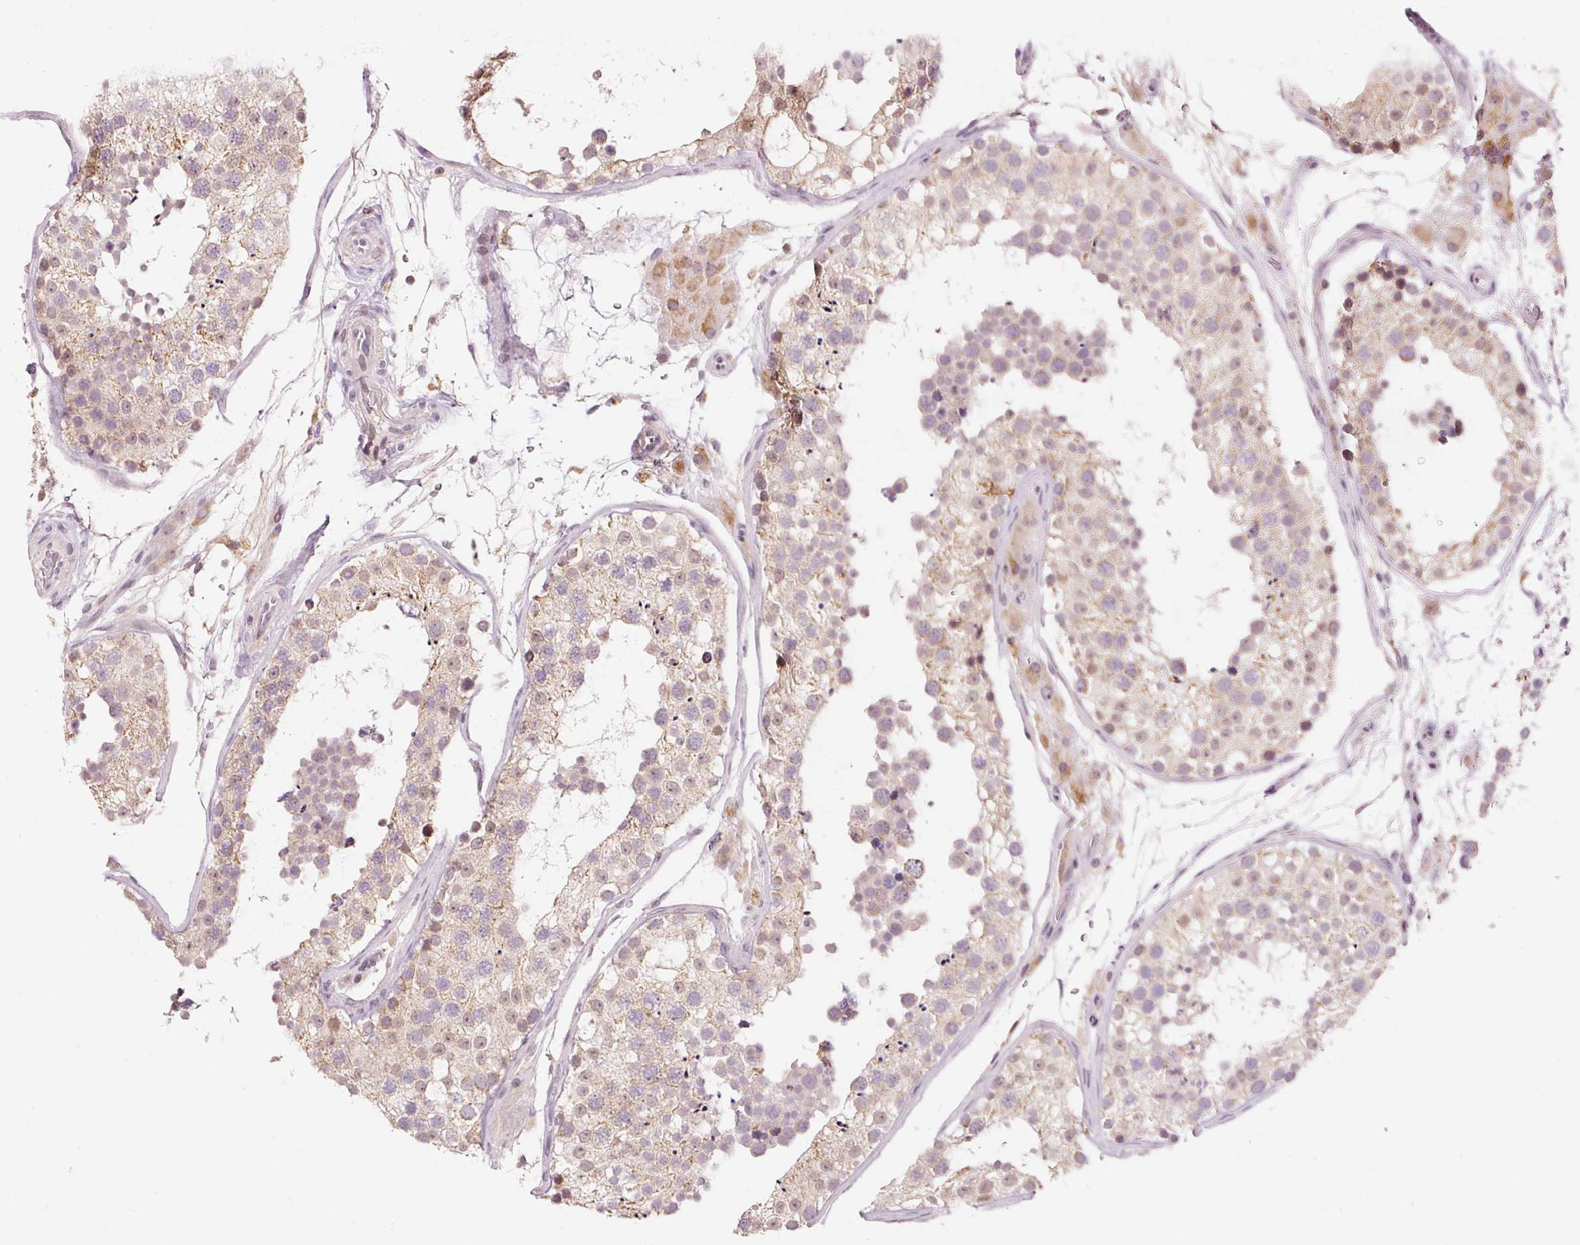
{"staining": {"intensity": "weak", "quantity": "25%-75%", "location": "cytoplasmic/membranous"}, "tissue": "testis", "cell_type": "Cells in seminiferous ducts", "image_type": "normal", "snomed": [{"axis": "morphology", "description": "Normal tissue, NOS"}, {"axis": "topography", "description": "Testis"}], "caption": "Weak cytoplasmic/membranous positivity is present in approximately 25%-75% of cells in seminiferous ducts in unremarkable testis. The staining was performed using DAB (3,3'-diaminobenzidine), with brown indicating positive protein expression. Nuclei are stained blue with hematoxylin.", "gene": "ABHD11", "patient": {"sex": "male", "age": 26}}